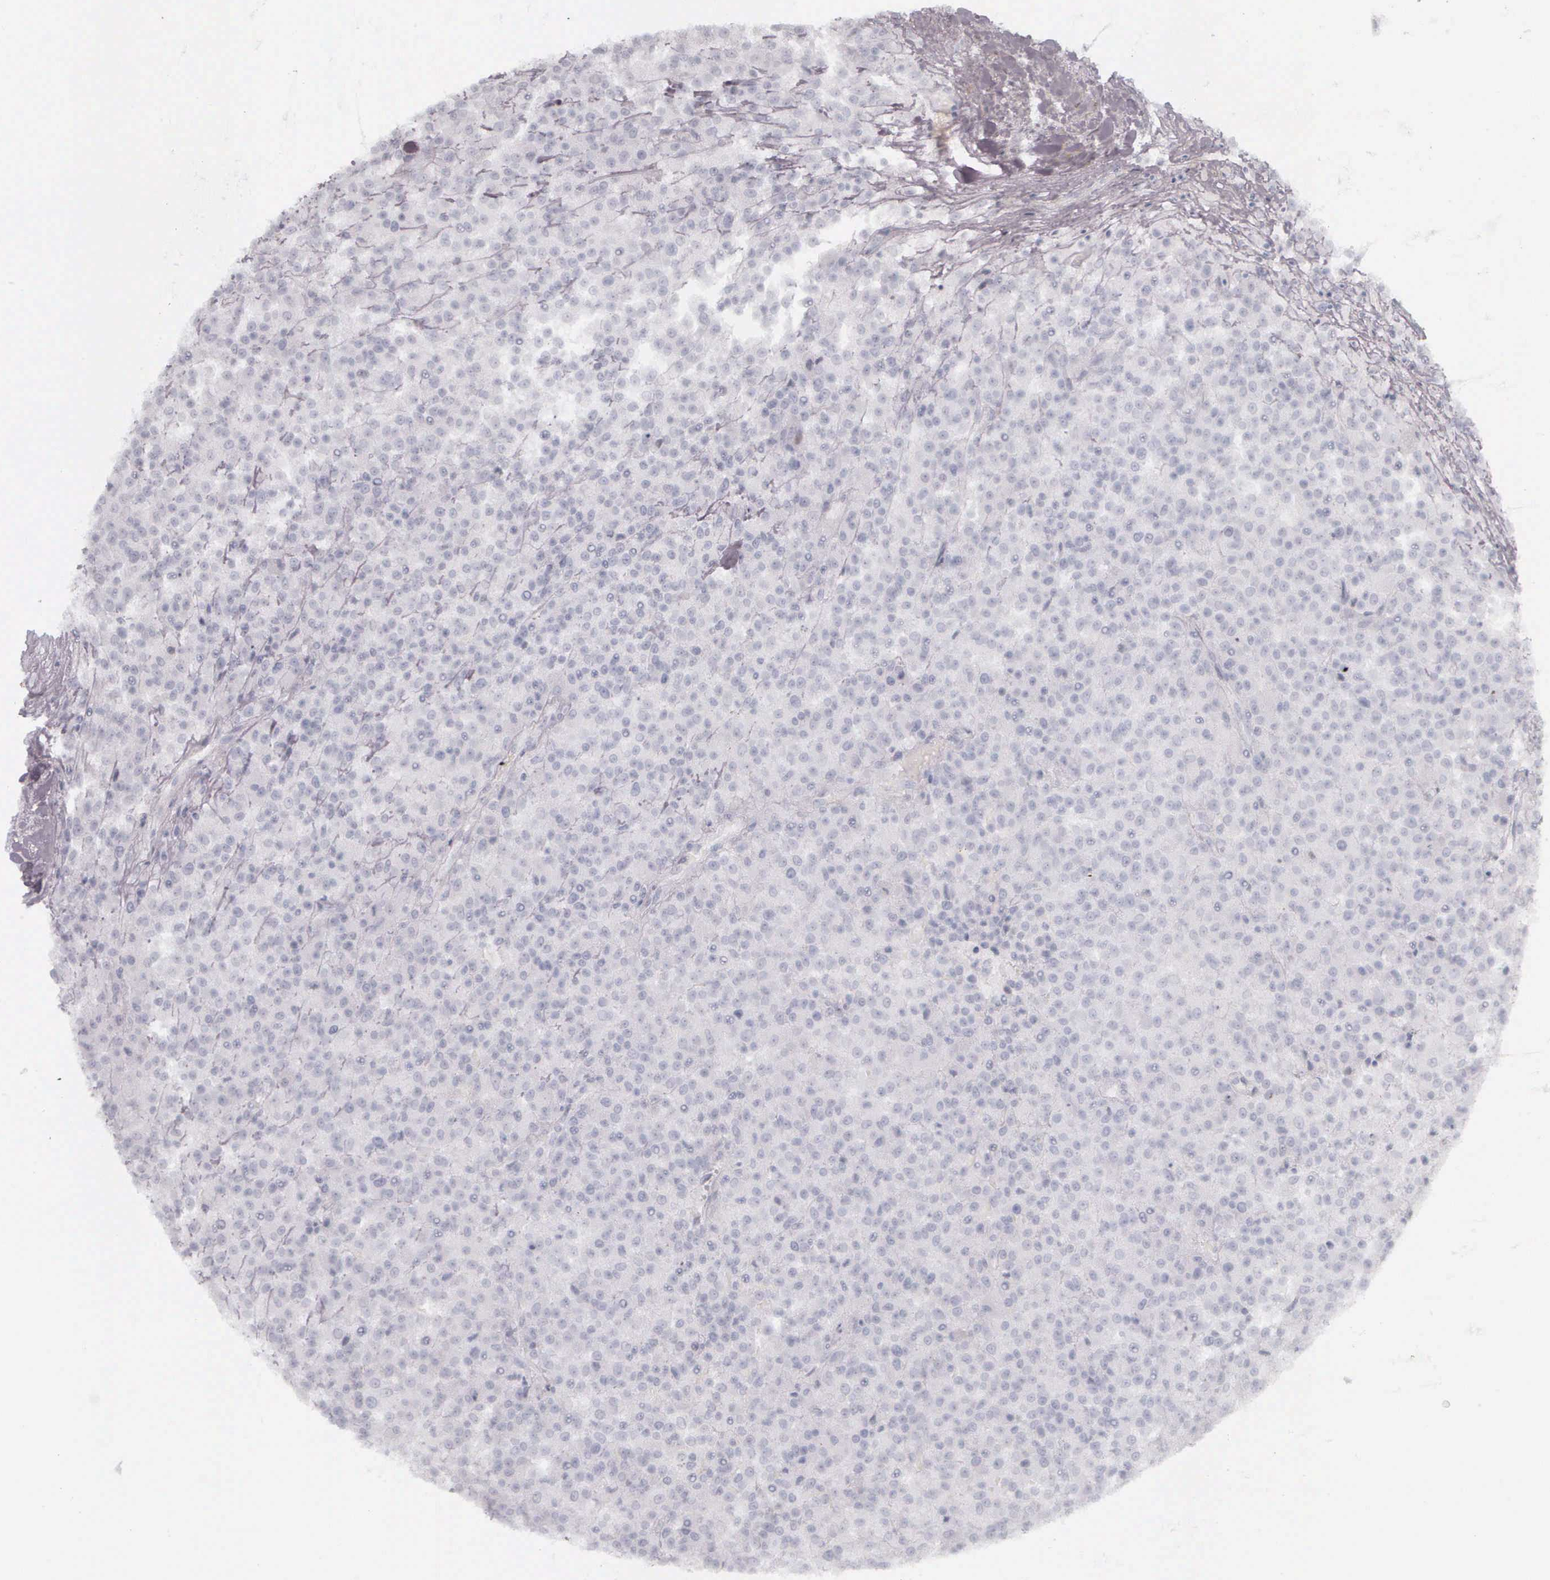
{"staining": {"intensity": "negative", "quantity": "none", "location": "none"}, "tissue": "testis cancer", "cell_type": "Tumor cells", "image_type": "cancer", "snomed": [{"axis": "morphology", "description": "Seminoma, NOS"}, {"axis": "topography", "description": "Testis"}], "caption": "An immunohistochemistry image of seminoma (testis) is shown. There is no staining in tumor cells of seminoma (testis). (Immunohistochemistry (ihc), brightfield microscopy, high magnification).", "gene": "KRT14", "patient": {"sex": "male", "age": 59}}